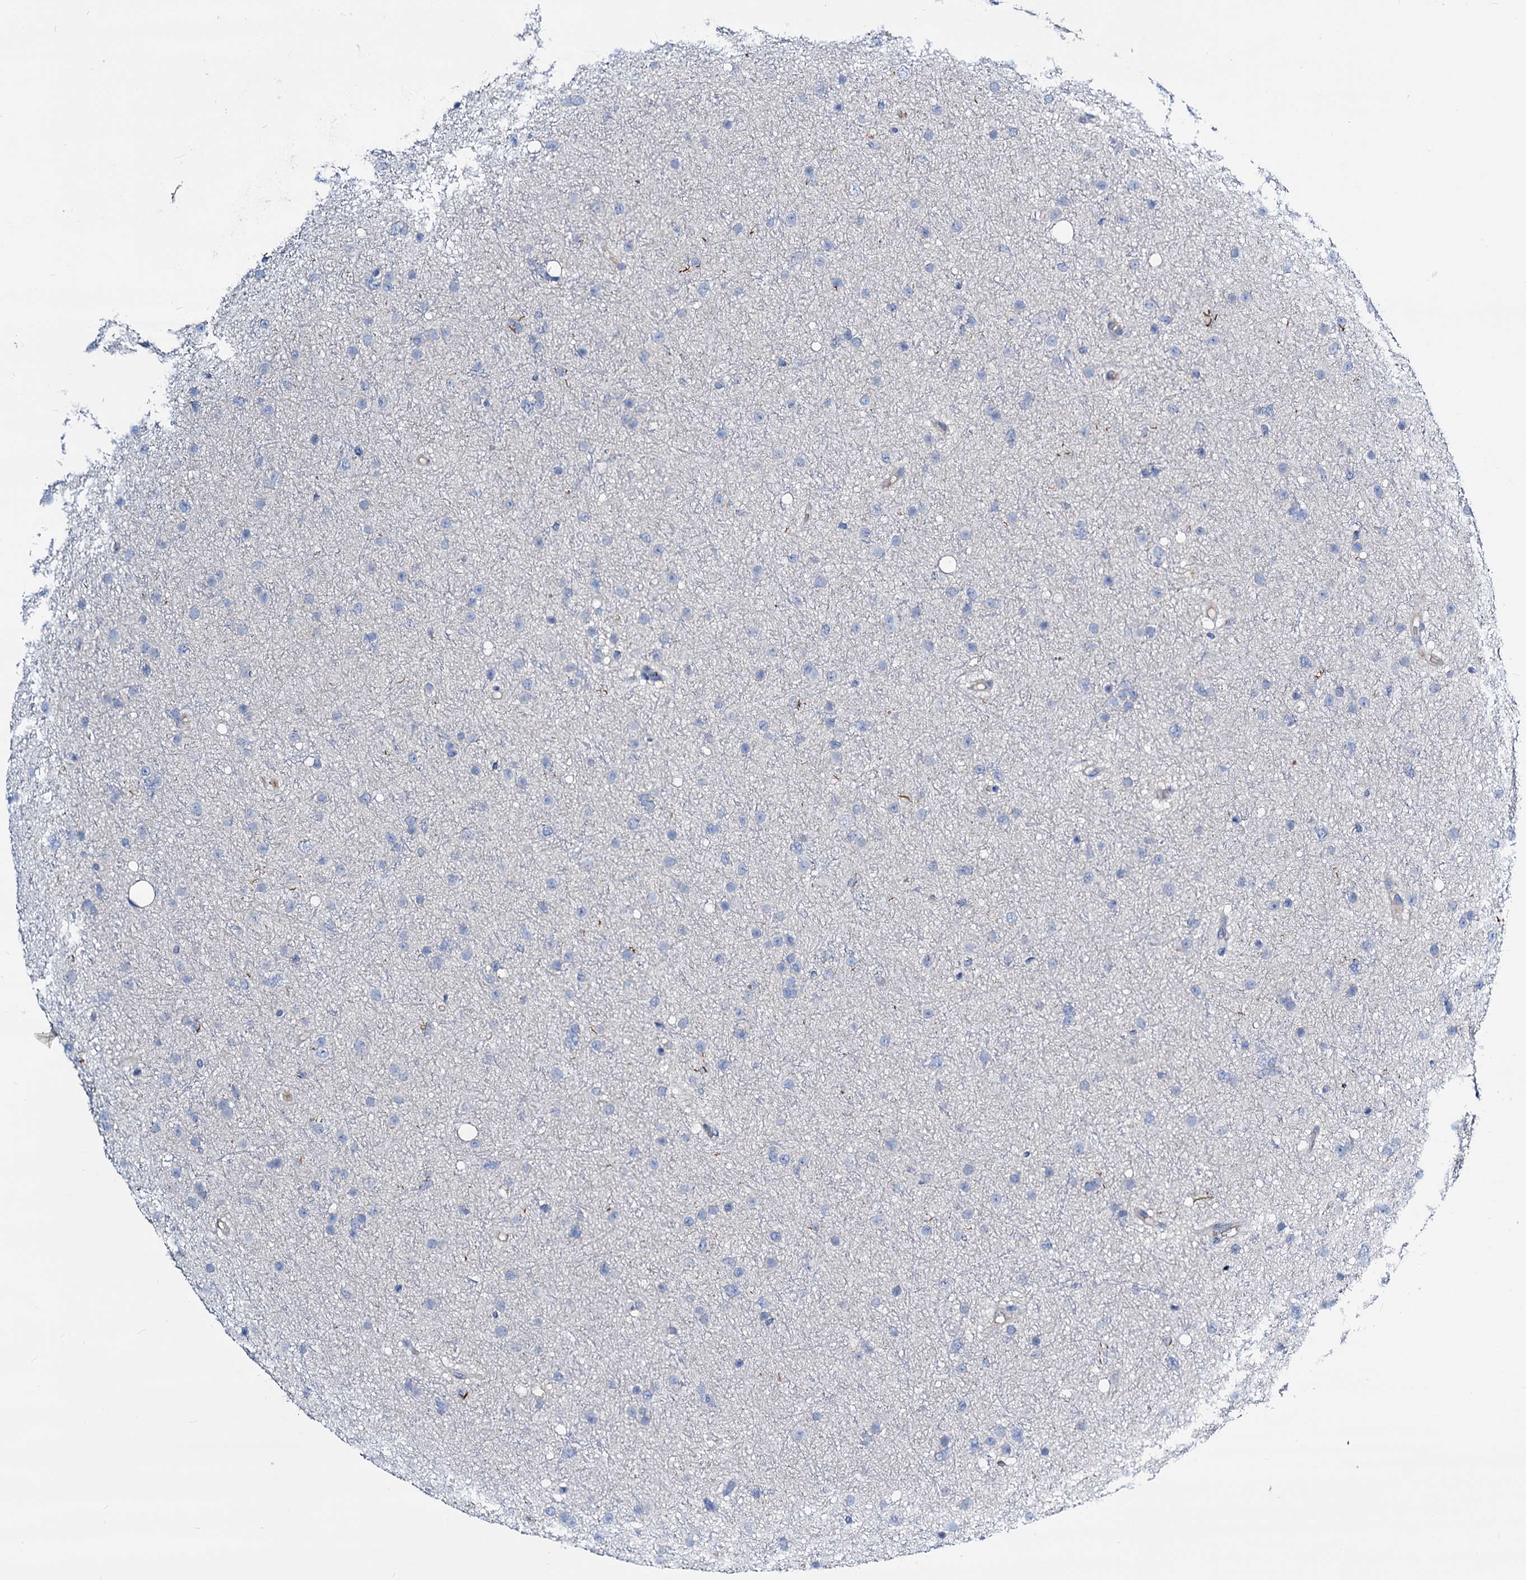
{"staining": {"intensity": "negative", "quantity": "none", "location": "none"}, "tissue": "glioma", "cell_type": "Tumor cells", "image_type": "cancer", "snomed": [{"axis": "morphology", "description": "Glioma, malignant, Low grade"}, {"axis": "topography", "description": "Cerebral cortex"}], "caption": "Immunohistochemistry (IHC) photomicrograph of neoplastic tissue: human glioma stained with DAB demonstrates no significant protein staining in tumor cells.", "gene": "DYDC2", "patient": {"sex": "female", "age": 39}}